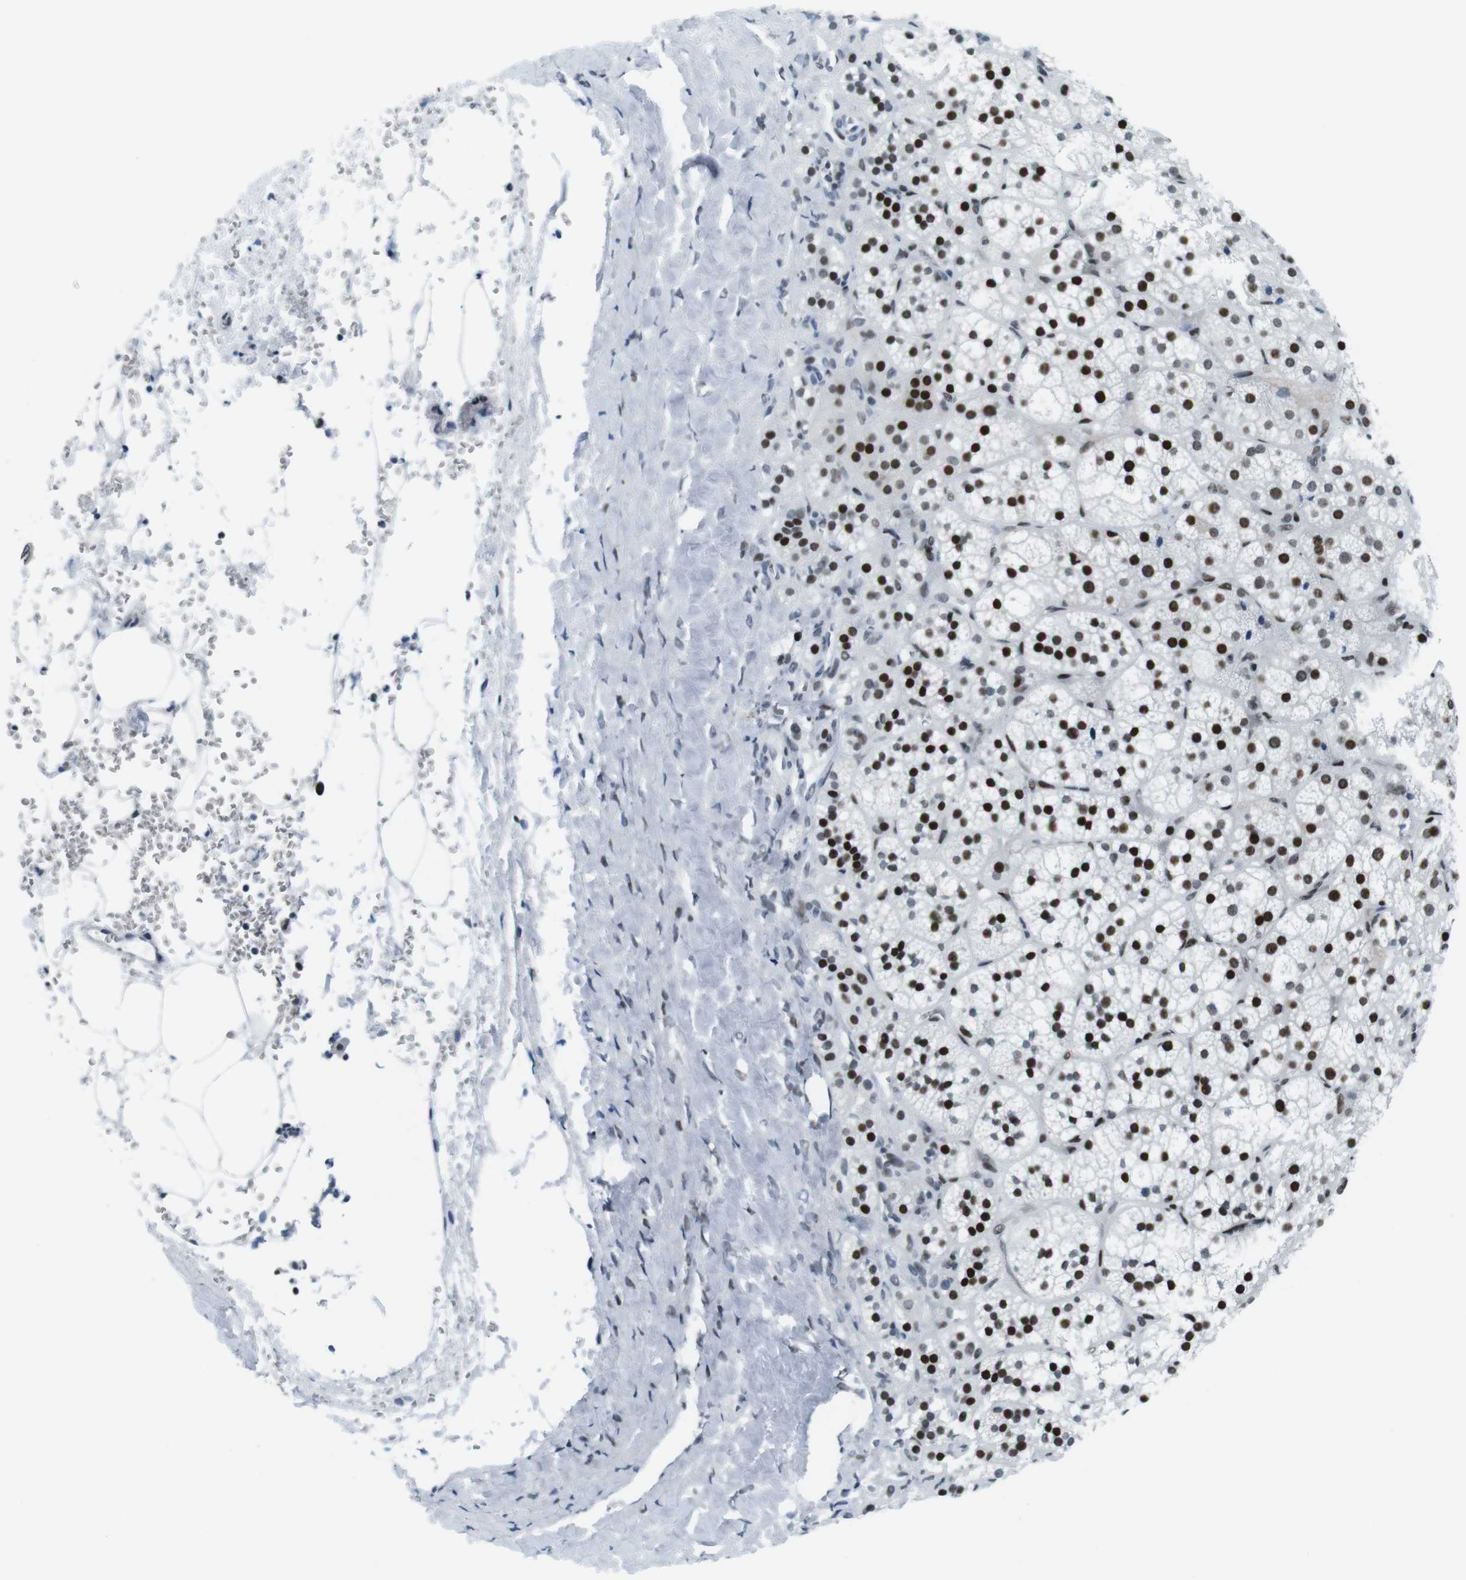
{"staining": {"intensity": "strong", "quantity": ">75%", "location": "nuclear"}, "tissue": "adrenal gland", "cell_type": "Glandular cells", "image_type": "normal", "snomed": [{"axis": "morphology", "description": "Normal tissue, NOS"}, {"axis": "topography", "description": "Adrenal gland"}], "caption": "IHC histopathology image of unremarkable adrenal gland: human adrenal gland stained using IHC exhibits high levels of strong protein expression localized specifically in the nuclear of glandular cells, appearing as a nuclear brown color.", "gene": "CITED2", "patient": {"sex": "female", "age": 71}}